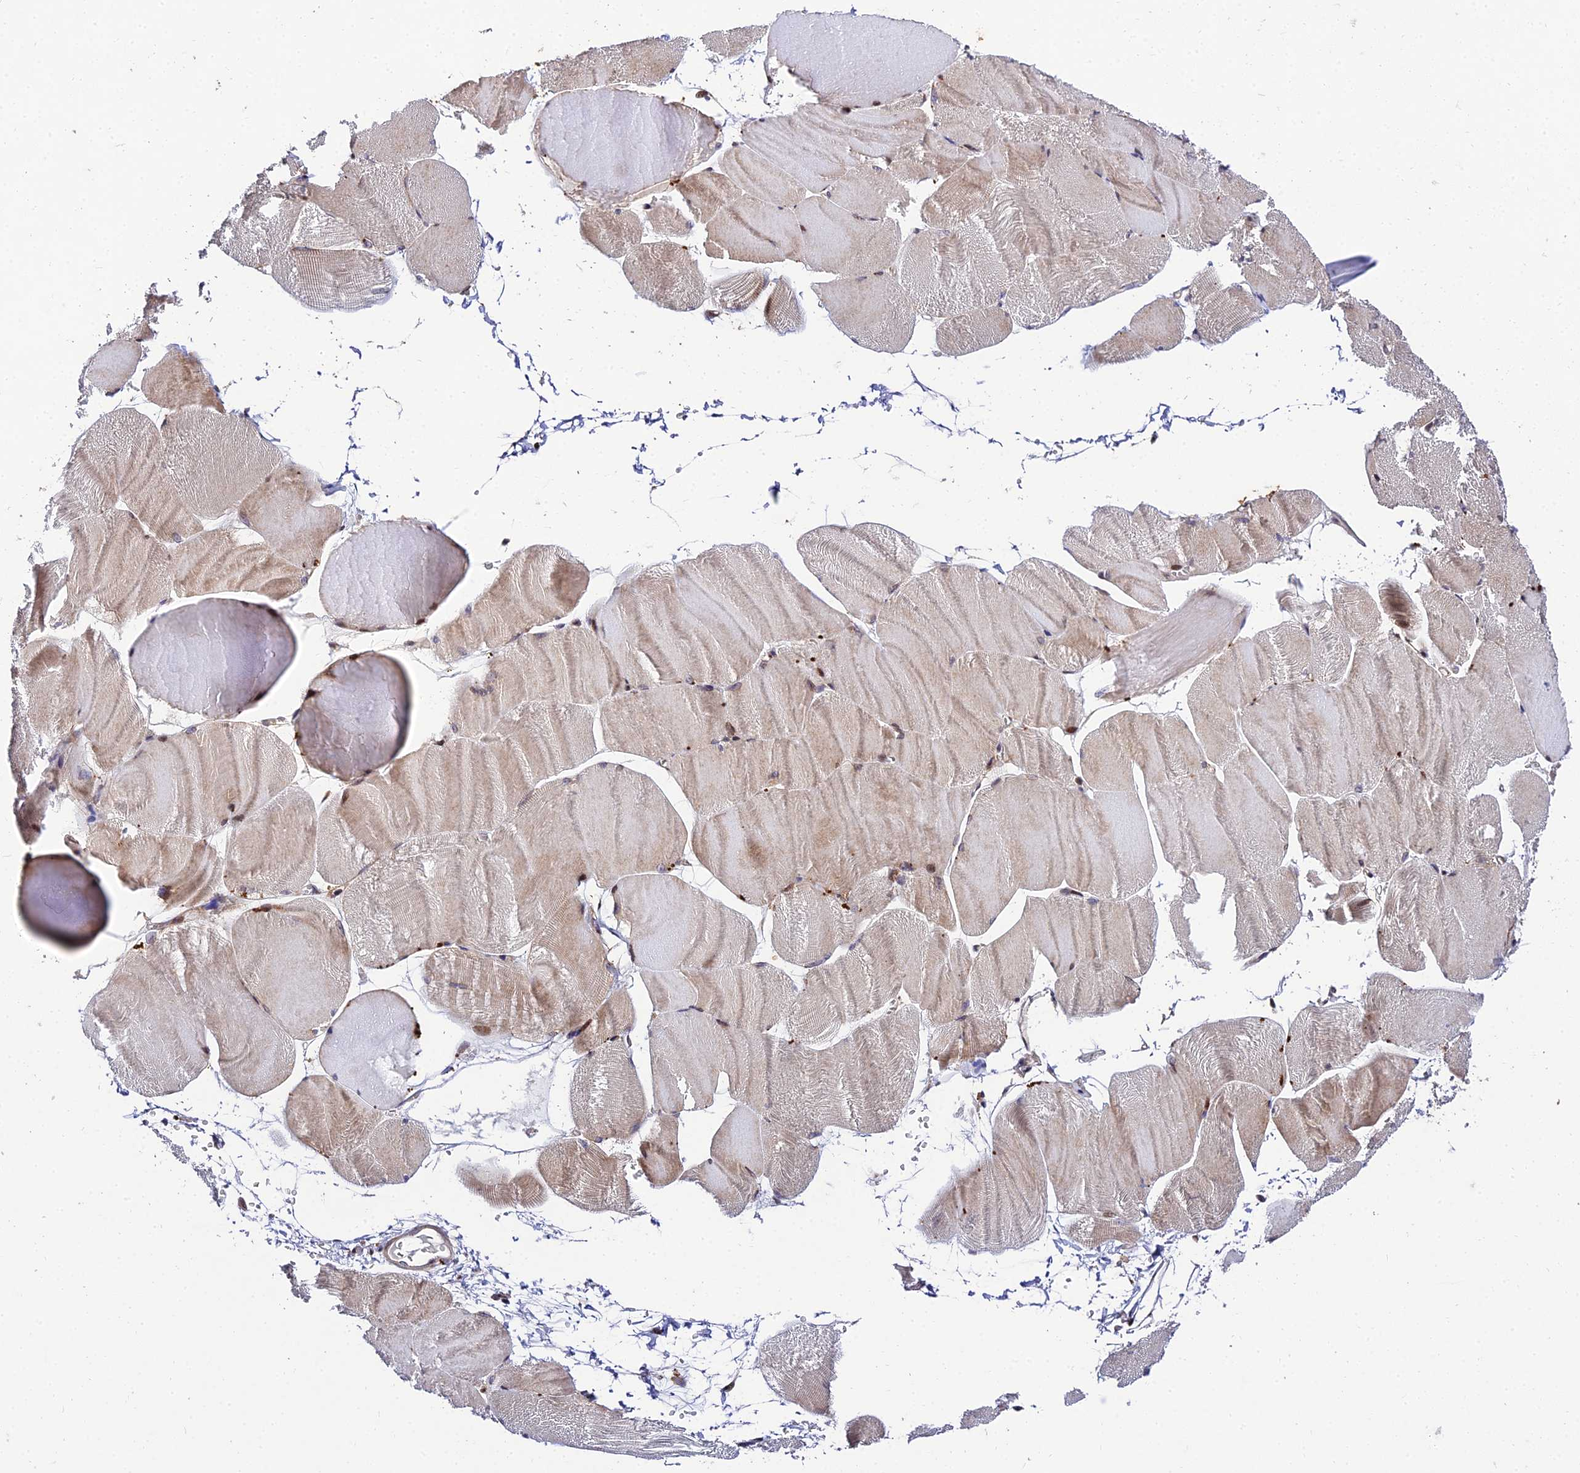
{"staining": {"intensity": "weak", "quantity": ">75%", "location": "cytoplasmic/membranous"}, "tissue": "skeletal muscle", "cell_type": "Myocytes", "image_type": "normal", "snomed": [{"axis": "morphology", "description": "Normal tissue, NOS"}, {"axis": "morphology", "description": "Basal cell carcinoma"}, {"axis": "topography", "description": "Skeletal muscle"}], "caption": "Brown immunohistochemical staining in normal human skeletal muscle displays weak cytoplasmic/membranous positivity in approximately >75% of myocytes.", "gene": "MKKS", "patient": {"sex": "female", "age": 64}}